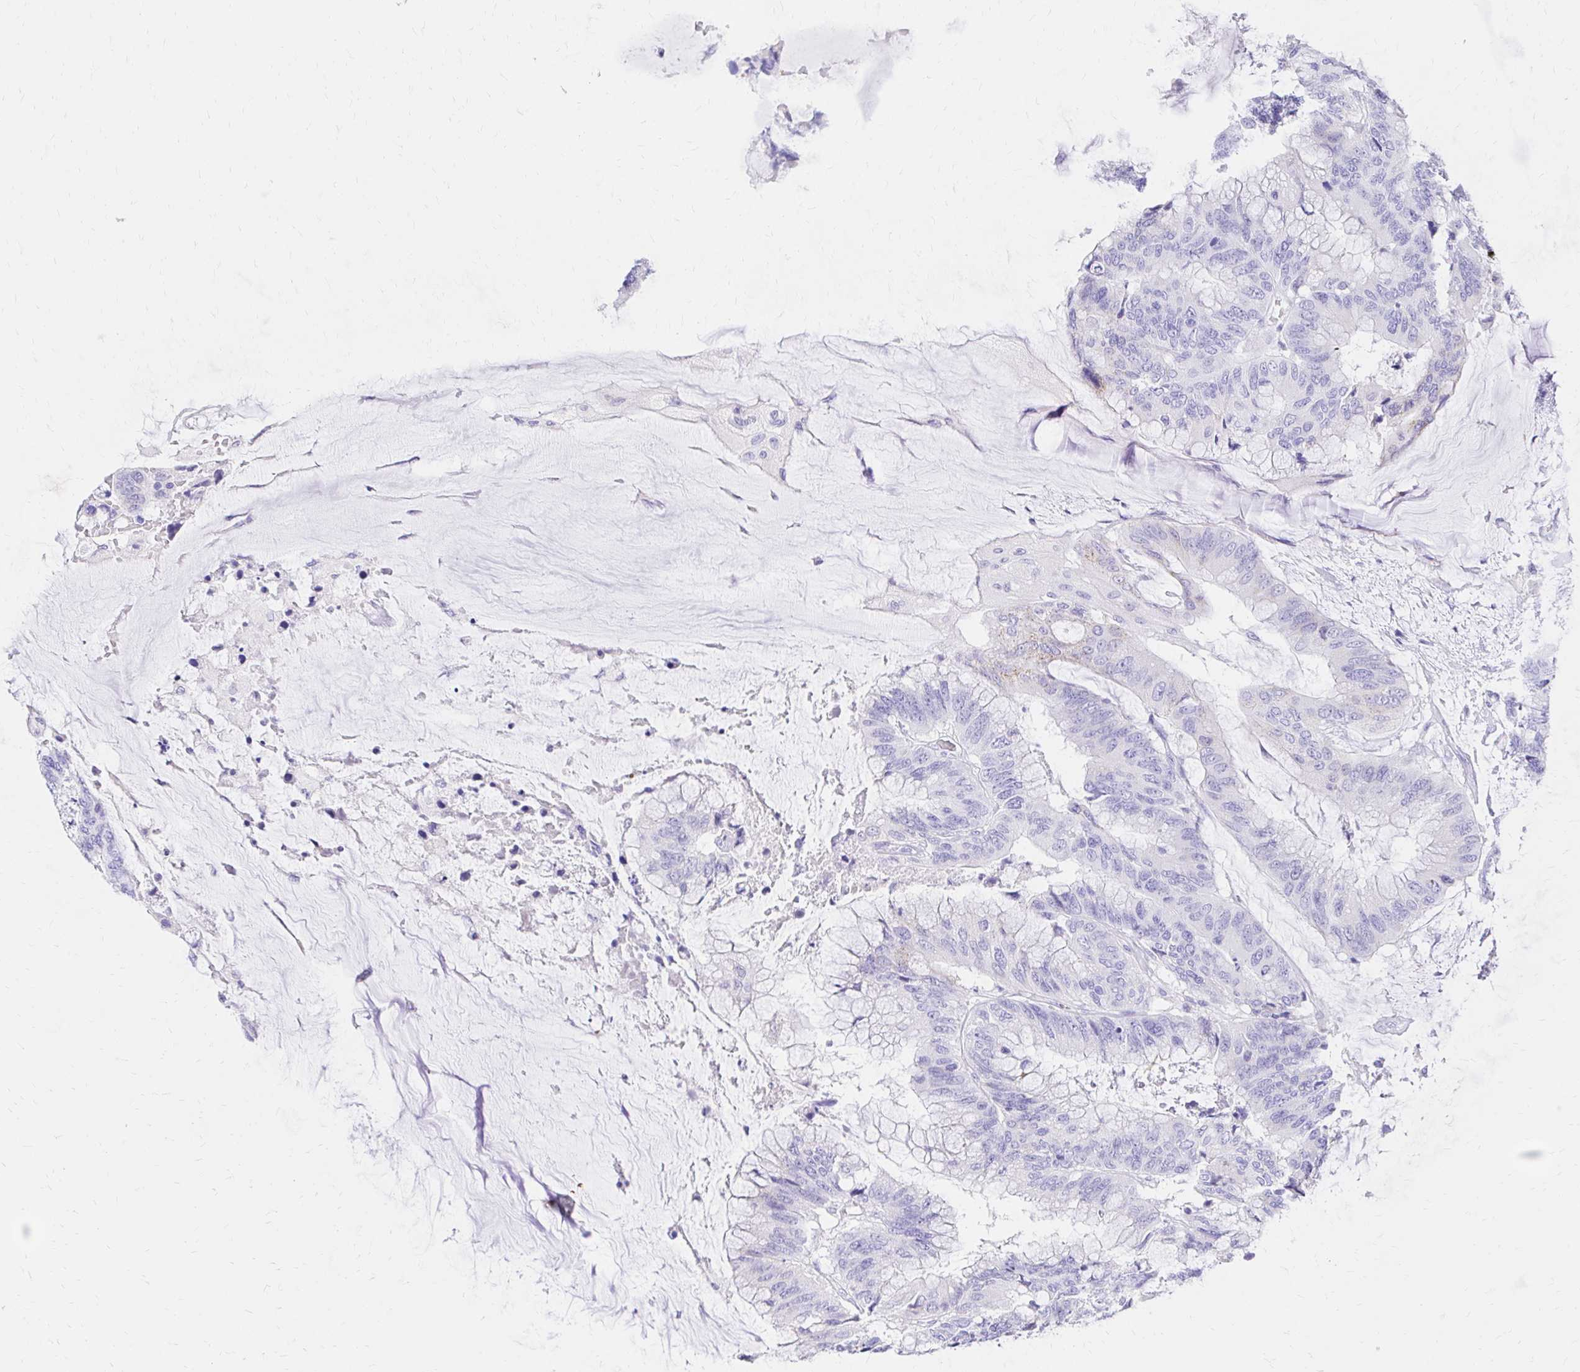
{"staining": {"intensity": "negative", "quantity": "none", "location": "none"}, "tissue": "colorectal cancer", "cell_type": "Tumor cells", "image_type": "cancer", "snomed": [{"axis": "morphology", "description": "Adenocarcinoma, NOS"}, {"axis": "topography", "description": "Rectum"}], "caption": "Adenocarcinoma (colorectal) was stained to show a protein in brown. There is no significant staining in tumor cells.", "gene": "S100G", "patient": {"sex": "female", "age": 59}}